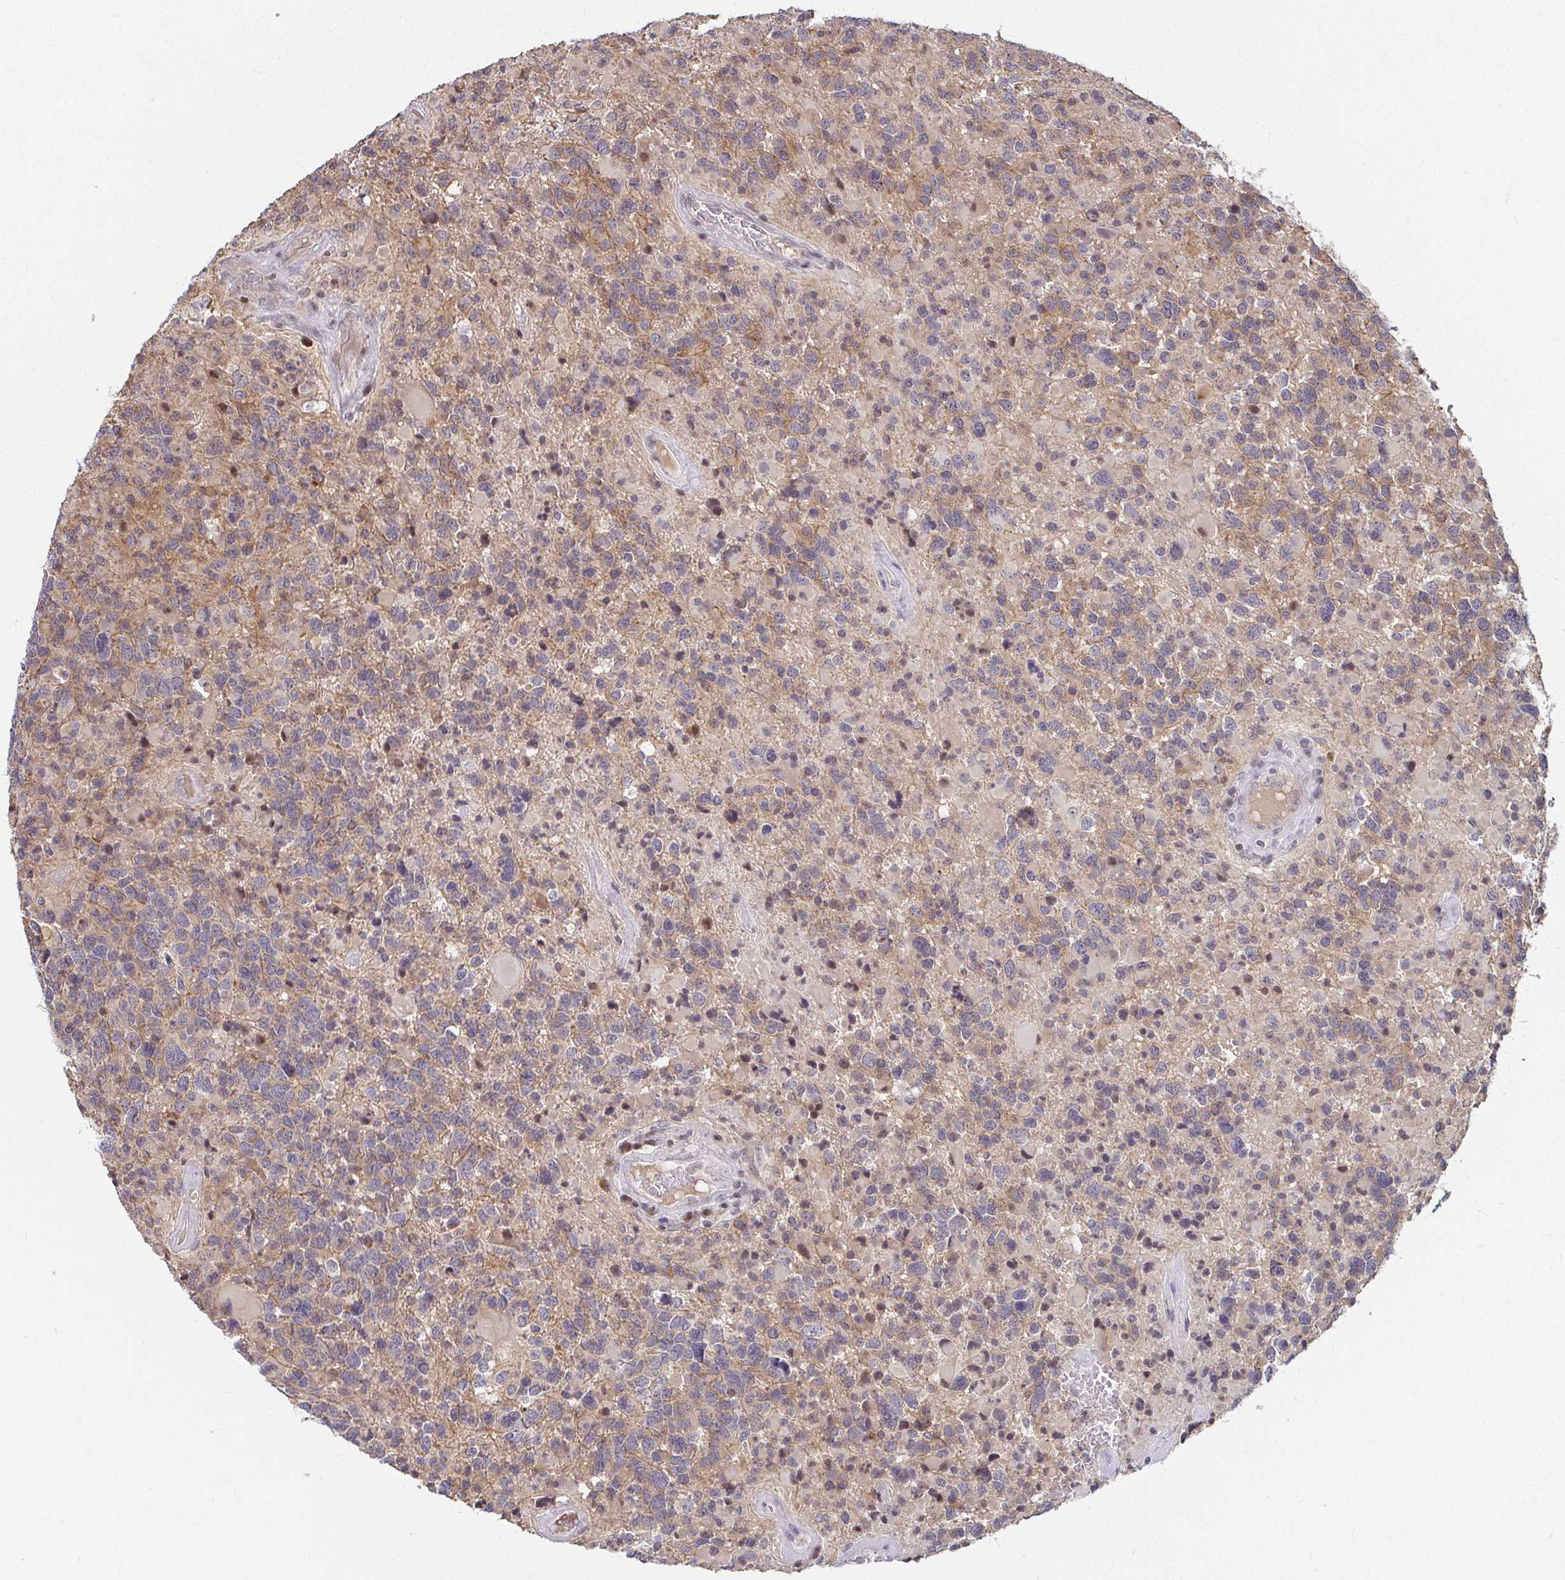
{"staining": {"intensity": "negative", "quantity": "none", "location": "none"}, "tissue": "glioma", "cell_type": "Tumor cells", "image_type": "cancer", "snomed": [{"axis": "morphology", "description": "Glioma, malignant, High grade"}, {"axis": "topography", "description": "Brain"}], "caption": "The IHC micrograph has no significant positivity in tumor cells of malignant glioma (high-grade) tissue.", "gene": "ANK3", "patient": {"sex": "female", "age": 40}}